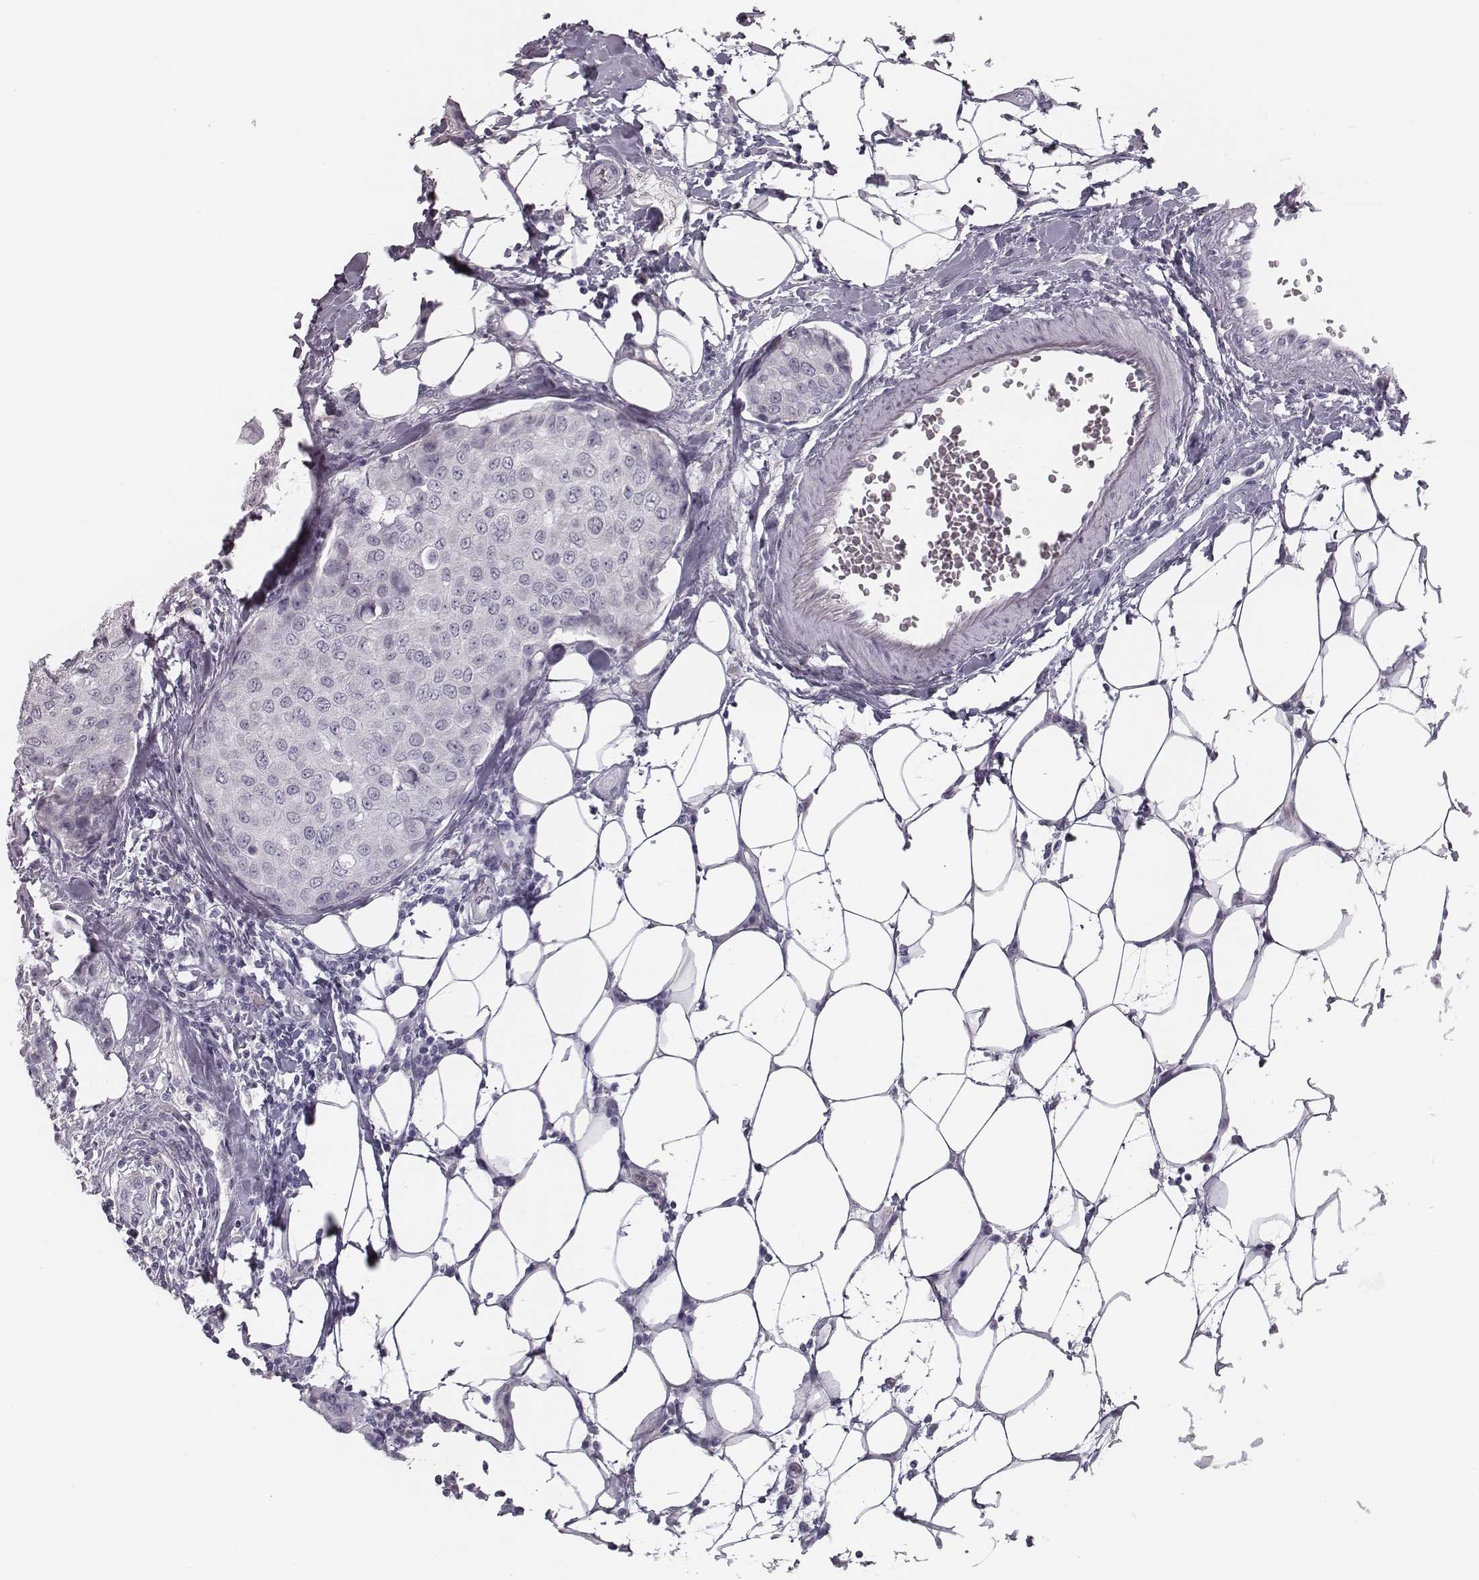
{"staining": {"intensity": "negative", "quantity": "none", "location": "none"}, "tissue": "breast cancer", "cell_type": "Tumor cells", "image_type": "cancer", "snomed": [{"axis": "morphology", "description": "Duct carcinoma"}, {"axis": "topography", "description": "Breast"}], "caption": "Human breast cancer stained for a protein using immunohistochemistry displays no staining in tumor cells.", "gene": "SEPTIN14", "patient": {"sex": "female", "age": 27}}